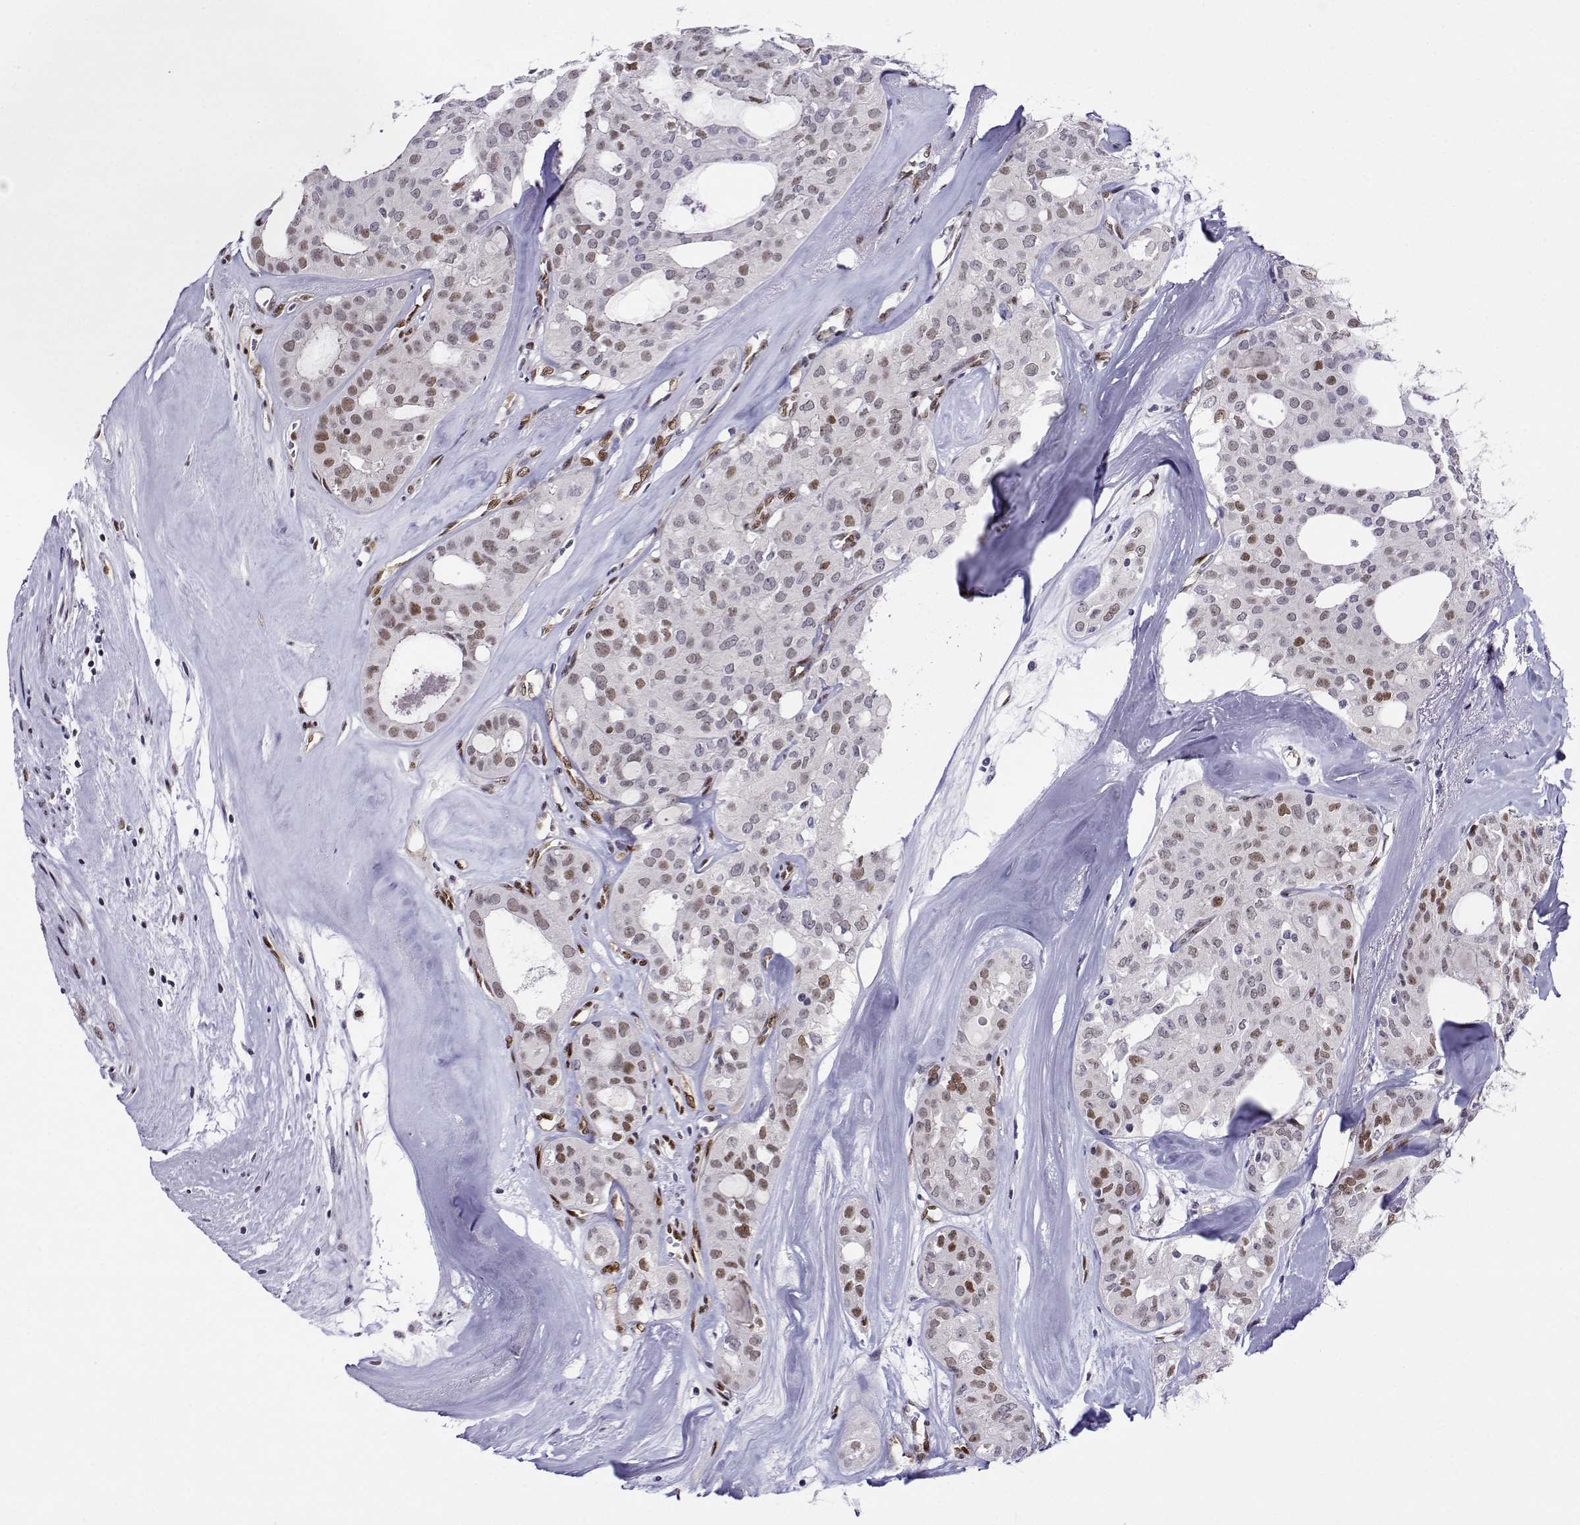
{"staining": {"intensity": "moderate", "quantity": "<25%", "location": "nuclear"}, "tissue": "thyroid cancer", "cell_type": "Tumor cells", "image_type": "cancer", "snomed": [{"axis": "morphology", "description": "Follicular adenoma carcinoma, NOS"}, {"axis": "topography", "description": "Thyroid gland"}], "caption": "An IHC photomicrograph of neoplastic tissue is shown. Protein staining in brown highlights moderate nuclear positivity in follicular adenoma carcinoma (thyroid) within tumor cells.", "gene": "ERF", "patient": {"sex": "male", "age": 75}}